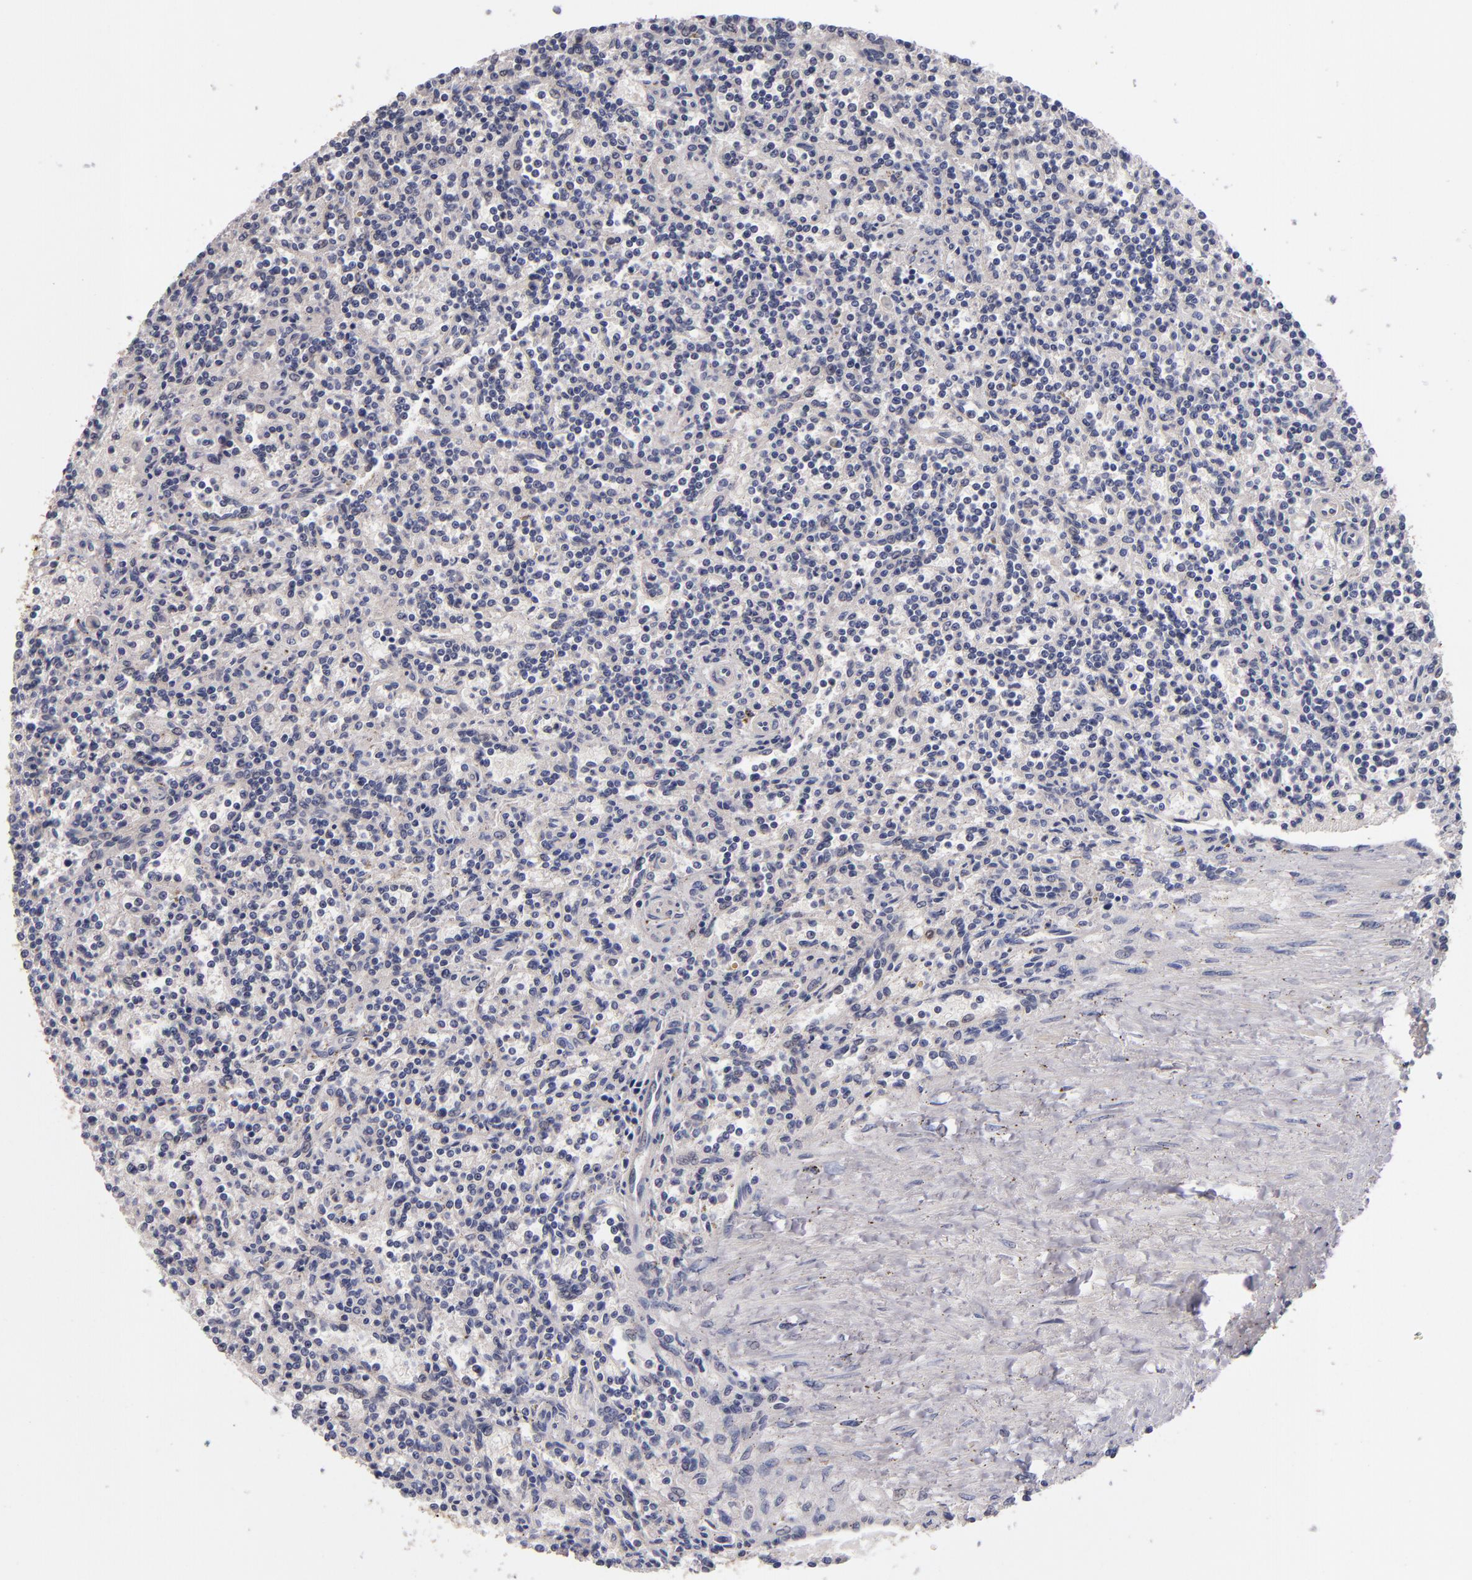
{"staining": {"intensity": "negative", "quantity": "none", "location": "none"}, "tissue": "lymphoma", "cell_type": "Tumor cells", "image_type": "cancer", "snomed": [{"axis": "morphology", "description": "Malignant lymphoma, non-Hodgkin's type, Low grade"}, {"axis": "topography", "description": "Spleen"}], "caption": "This is a micrograph of immunohistochemistry (IHC) staining of lymphoma, which shows no positivity in tumor cells. Brightfield microscopy of immunohistochemistry stained with DAB (brown) and hematoxylin (blue), captured at high magnification.", "gene": "S100A1", "patient": {"sex": "male", "age": 73}}